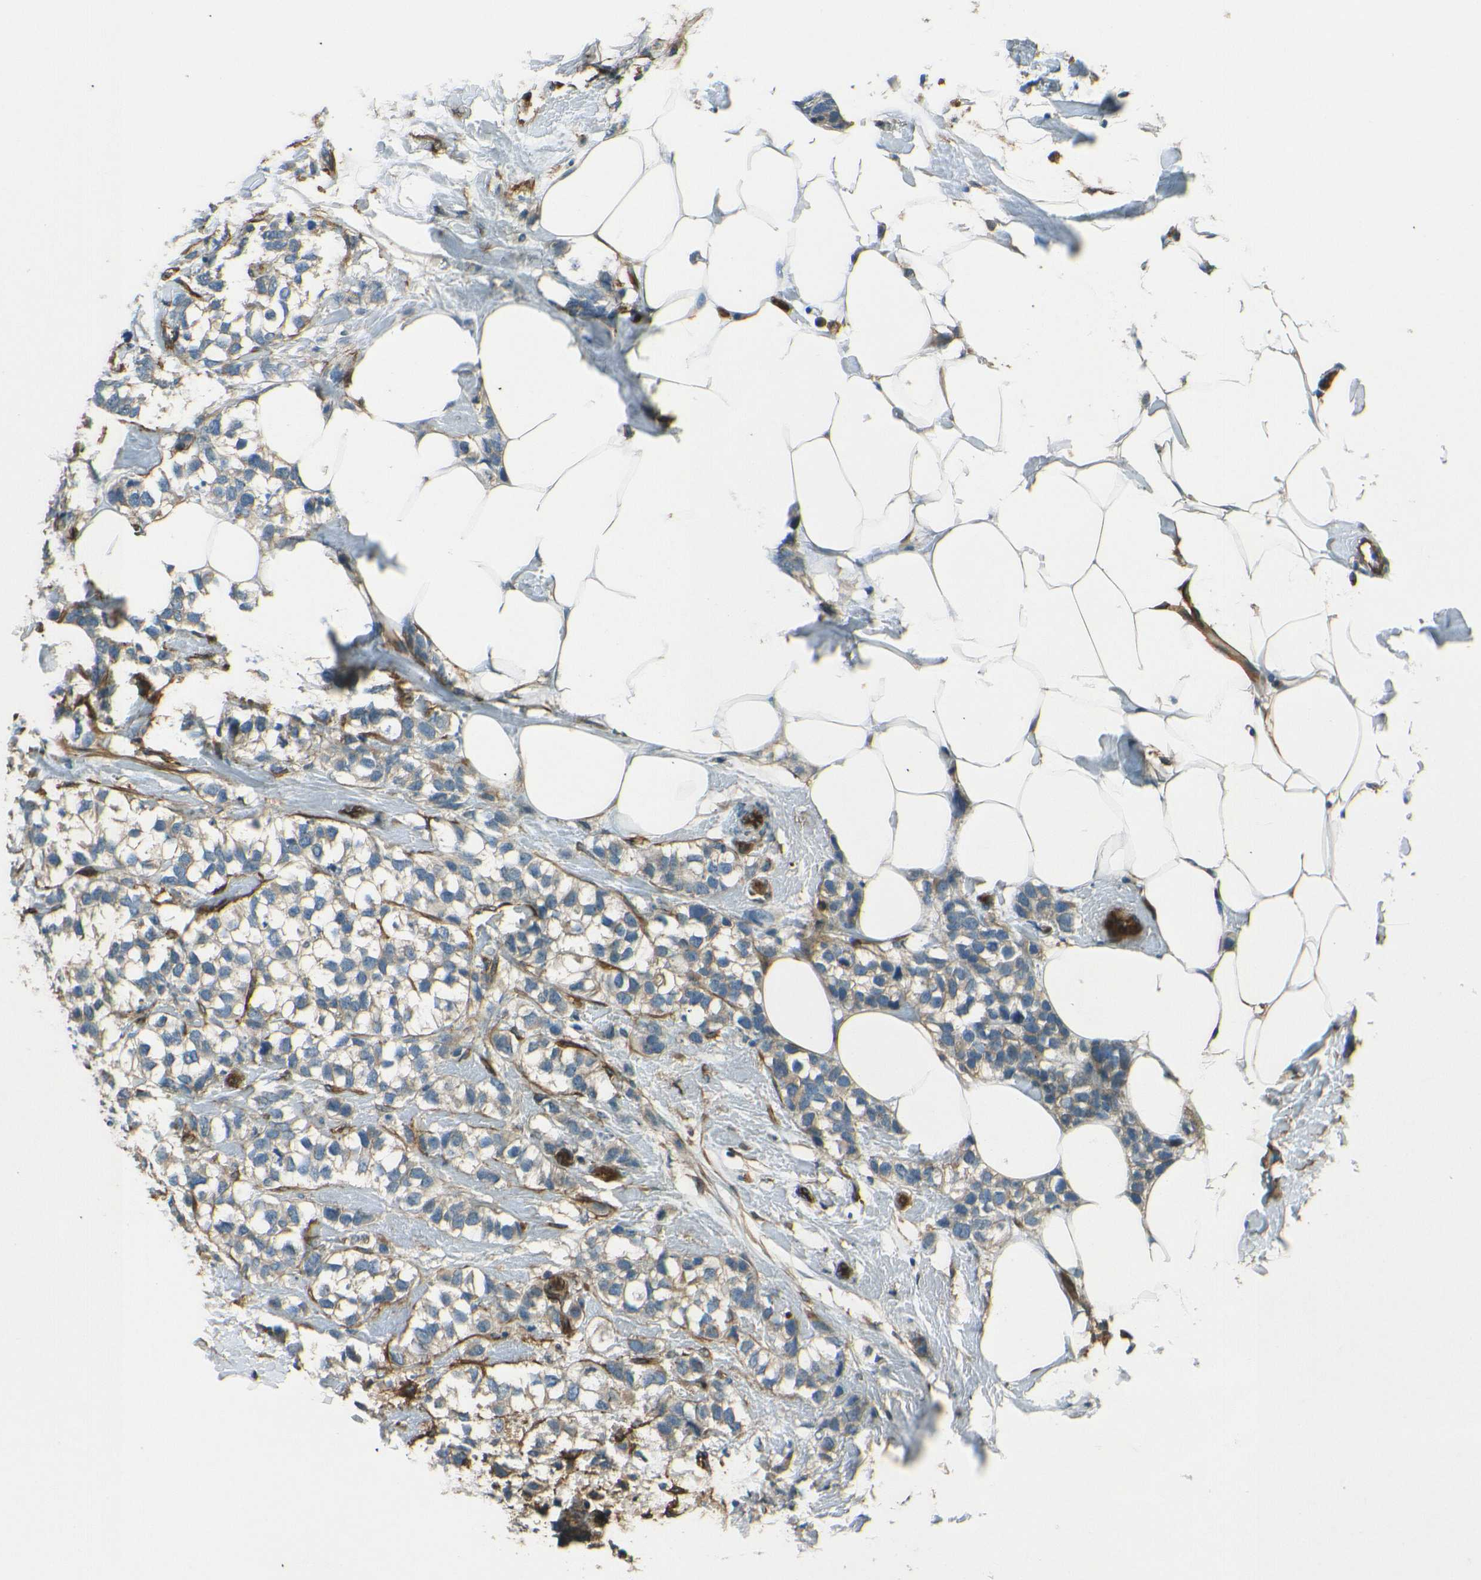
{"staining": {"intensity": "moderate", "quantity": "<25%", "location": "cytoplasmic/membranous"}, "tissue": "breast cancer", "cell_type": "Tumor cells", "image_type": "cancer", "snomed": [{"axis": "morphology", "description": "Normal tissue, NOS"}, {"axis": "morphology", "description": "Duct carcinoma"}, {"axis": "topography", "description": "Breast"}], "caption": "IHC (DAB (3,3'-diaminobenzidine)) staining of breast cancer demonstrates moderate cytoplasmic/membranous protein staining in about <25% of tumor cells.", "gene": "ENTPD1", "patient": {"sex": "female", "age": 50}}